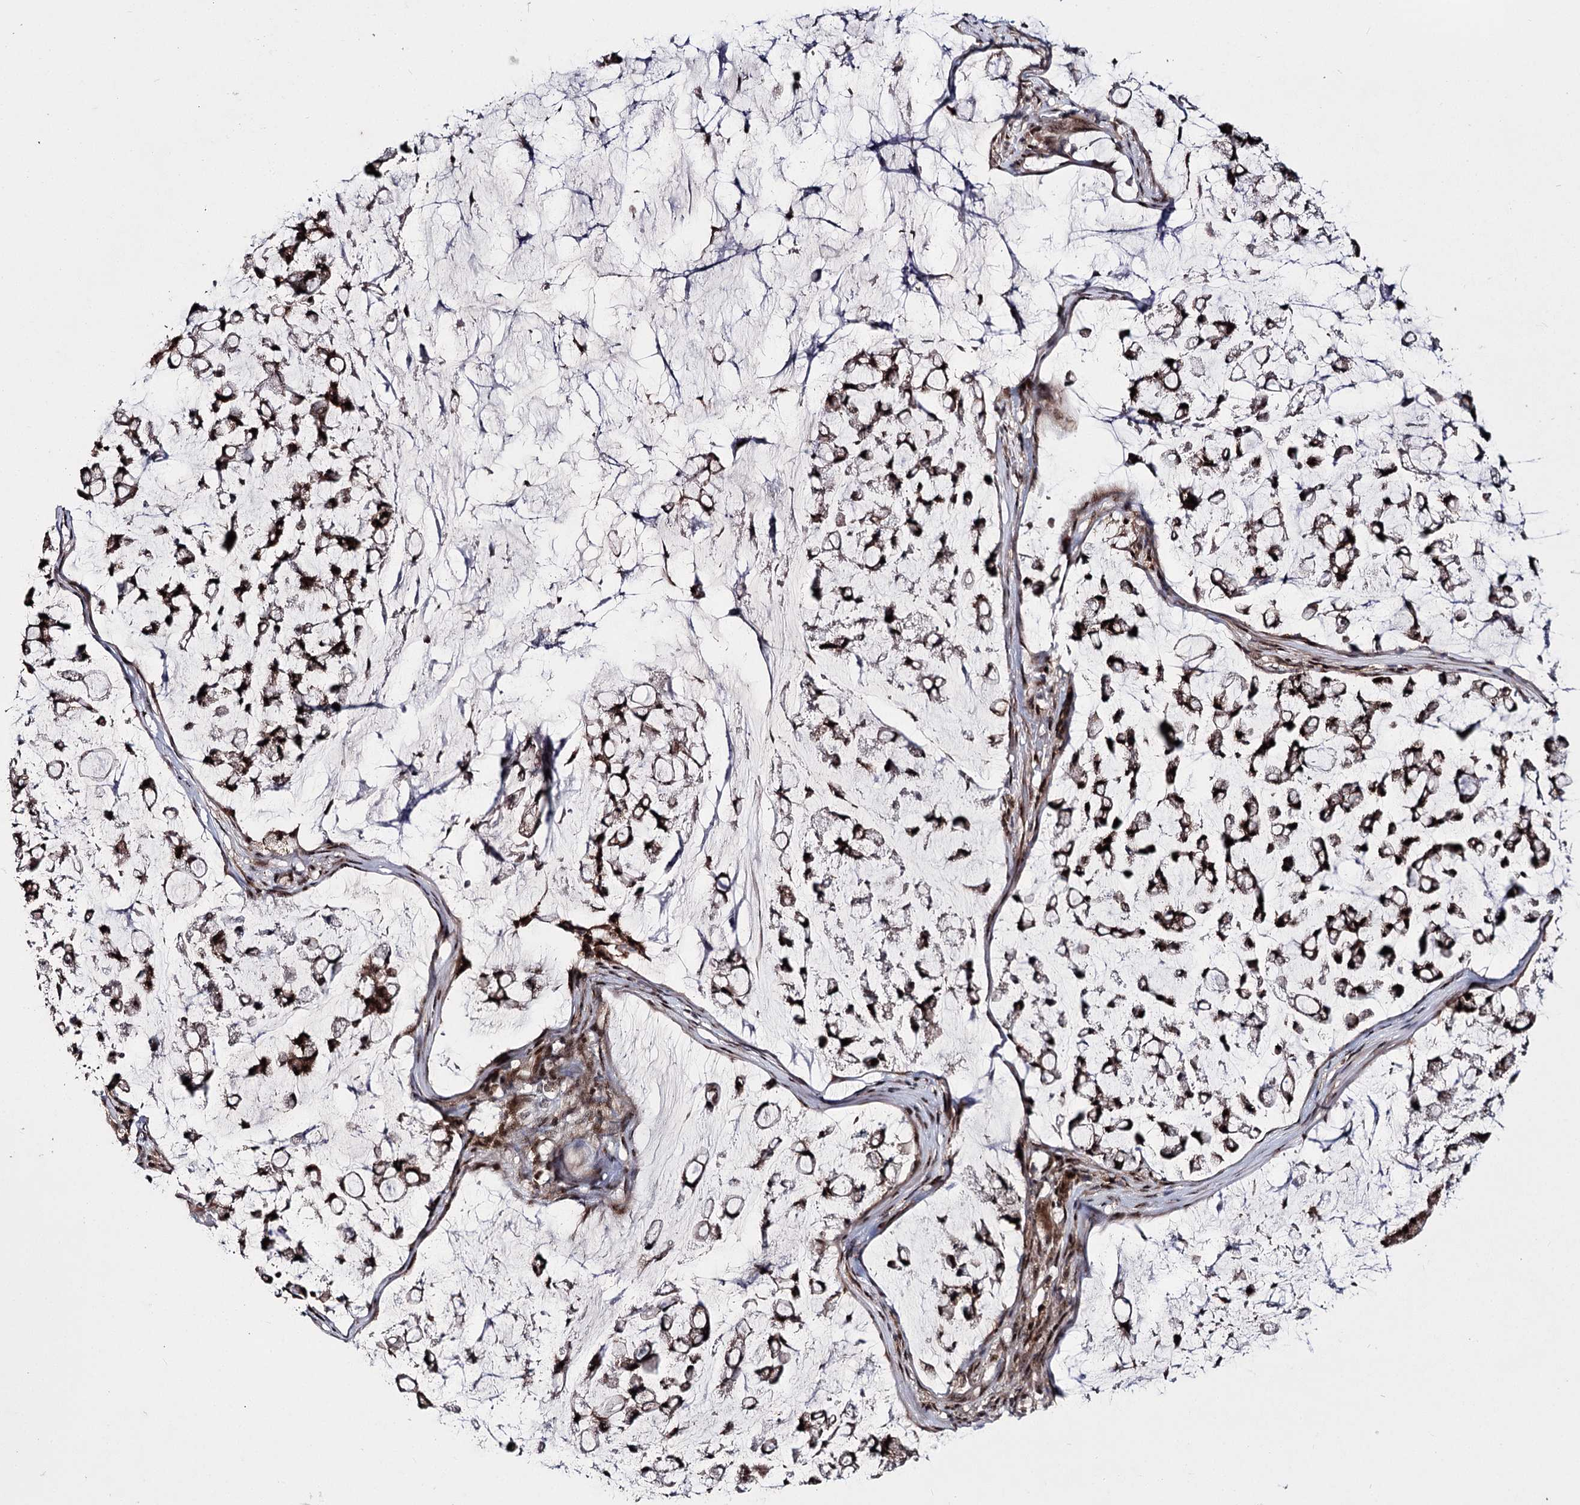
{"staining": {"intensity": "strong", "quantity": ">75%", "location": "nuclear"}, "tissue": "stomach cancer", "cell_type": "Tumor cells", "image_type": "cancer", "snomed": [{"axis": "morphology", "description": "Adenocarcinoma, NOS"}, {"axis": "topography", "description": "Stomach, lower"}], "caption": "A brown stain shows strong nuclear staining of a protein in stomach cancer (adenocarcinoma) tumor cells.", "gene": "MKNK2", "patient": {"sex": "male", "age": 67}}